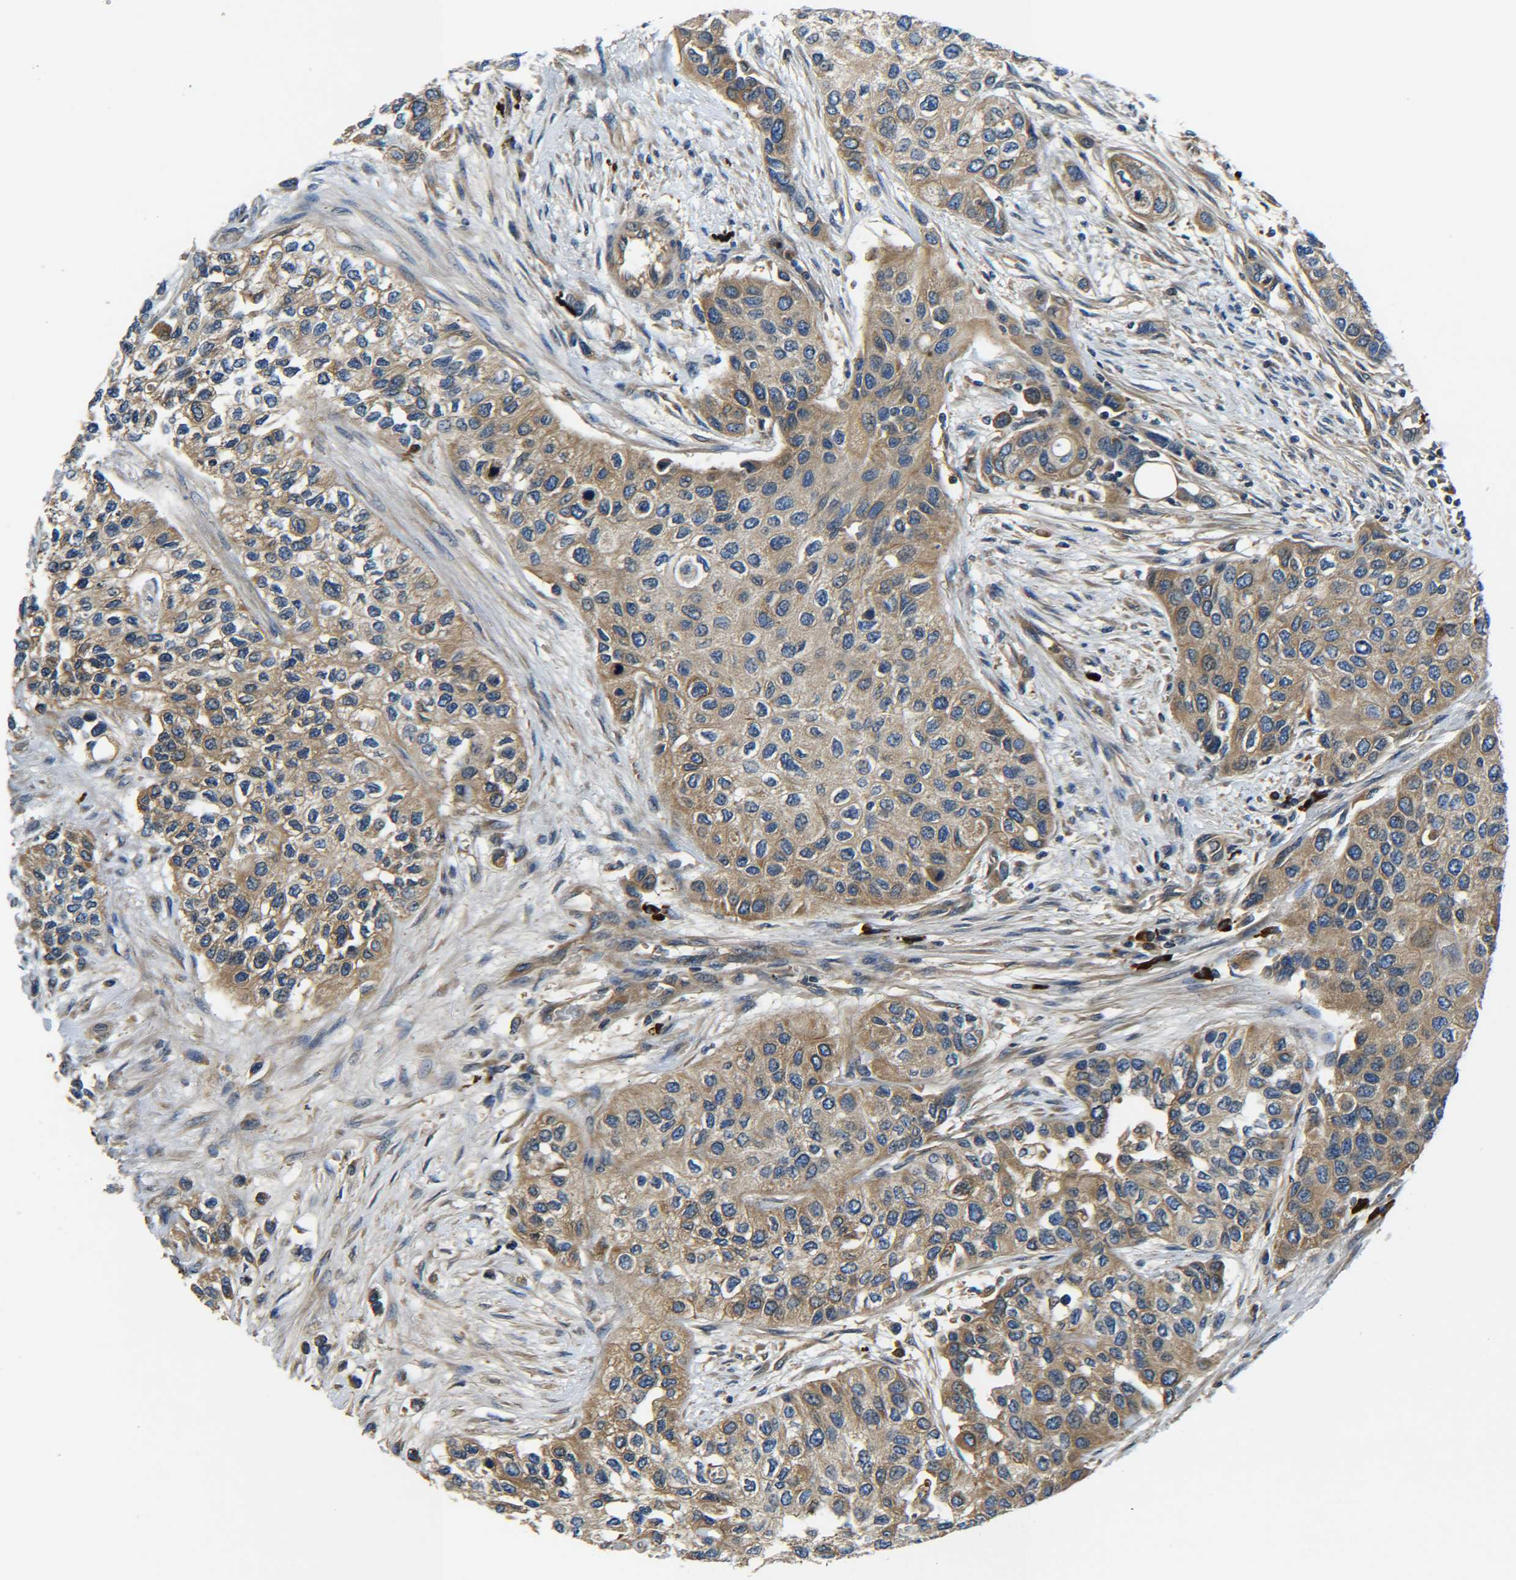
{"staining": {"intensity": "moderate", "quantity": ">75%", "location": "cytoplasmic/membranous"}, "tissue": "urothelial cancer", "cell_type": "Tumor cells", "image_type": "cancer", "snomed": [{"axis": "morphology", "description": "Urothelial carcinoma, High grade"}, {"axis": "topography", "description": "Urinary bladder"}], "caption": "Urothelial cancer stained with a protein marker displays moderate staining in tumor cells.", "gene": "RAB1B", "patient": {"sex": "female", "age": 56}}